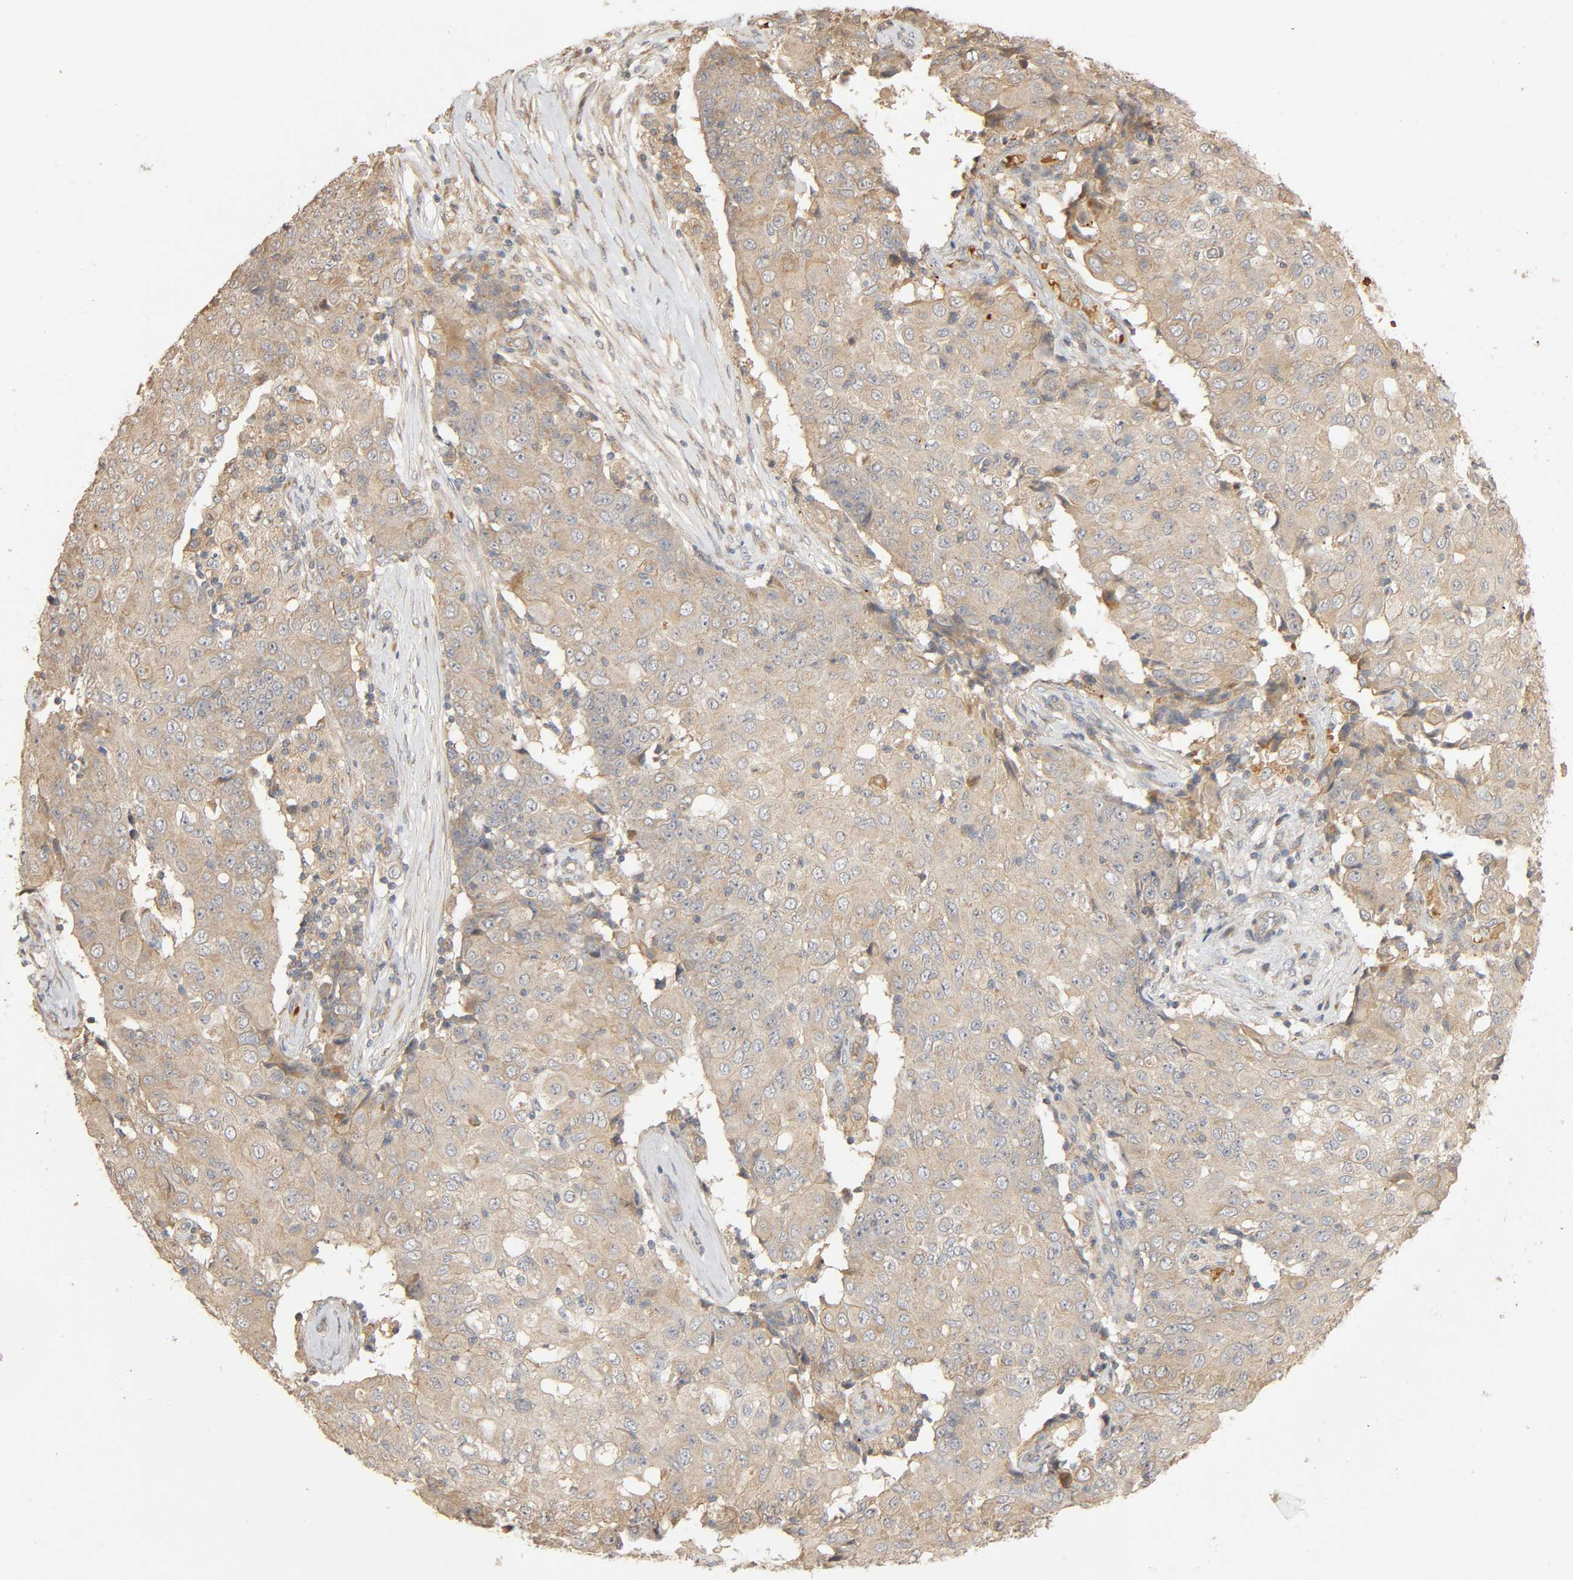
{"staining": {"intensity": "weak", "quantity": ">75%", "location": "cytoplasmic/membranous"}, "tissue": "ovarian cancer", "cell_type": "Tumor cells", "image_type": "cancer", "snomed": [{"axis": "morphology", "description": "Carcinoma, endometroid"}, {"axis": "topography", "description": "Ovary"}], "caption": "The photomicrograph displays immunohistochemical staining of ovarian cancer (endometroid carcinoma). There is weak cytoplasmic/membranous positivity is identified in about >75% of tumor cells.", "gene": "SGSM1", "patient": {"sex": "female", "age": 42}}